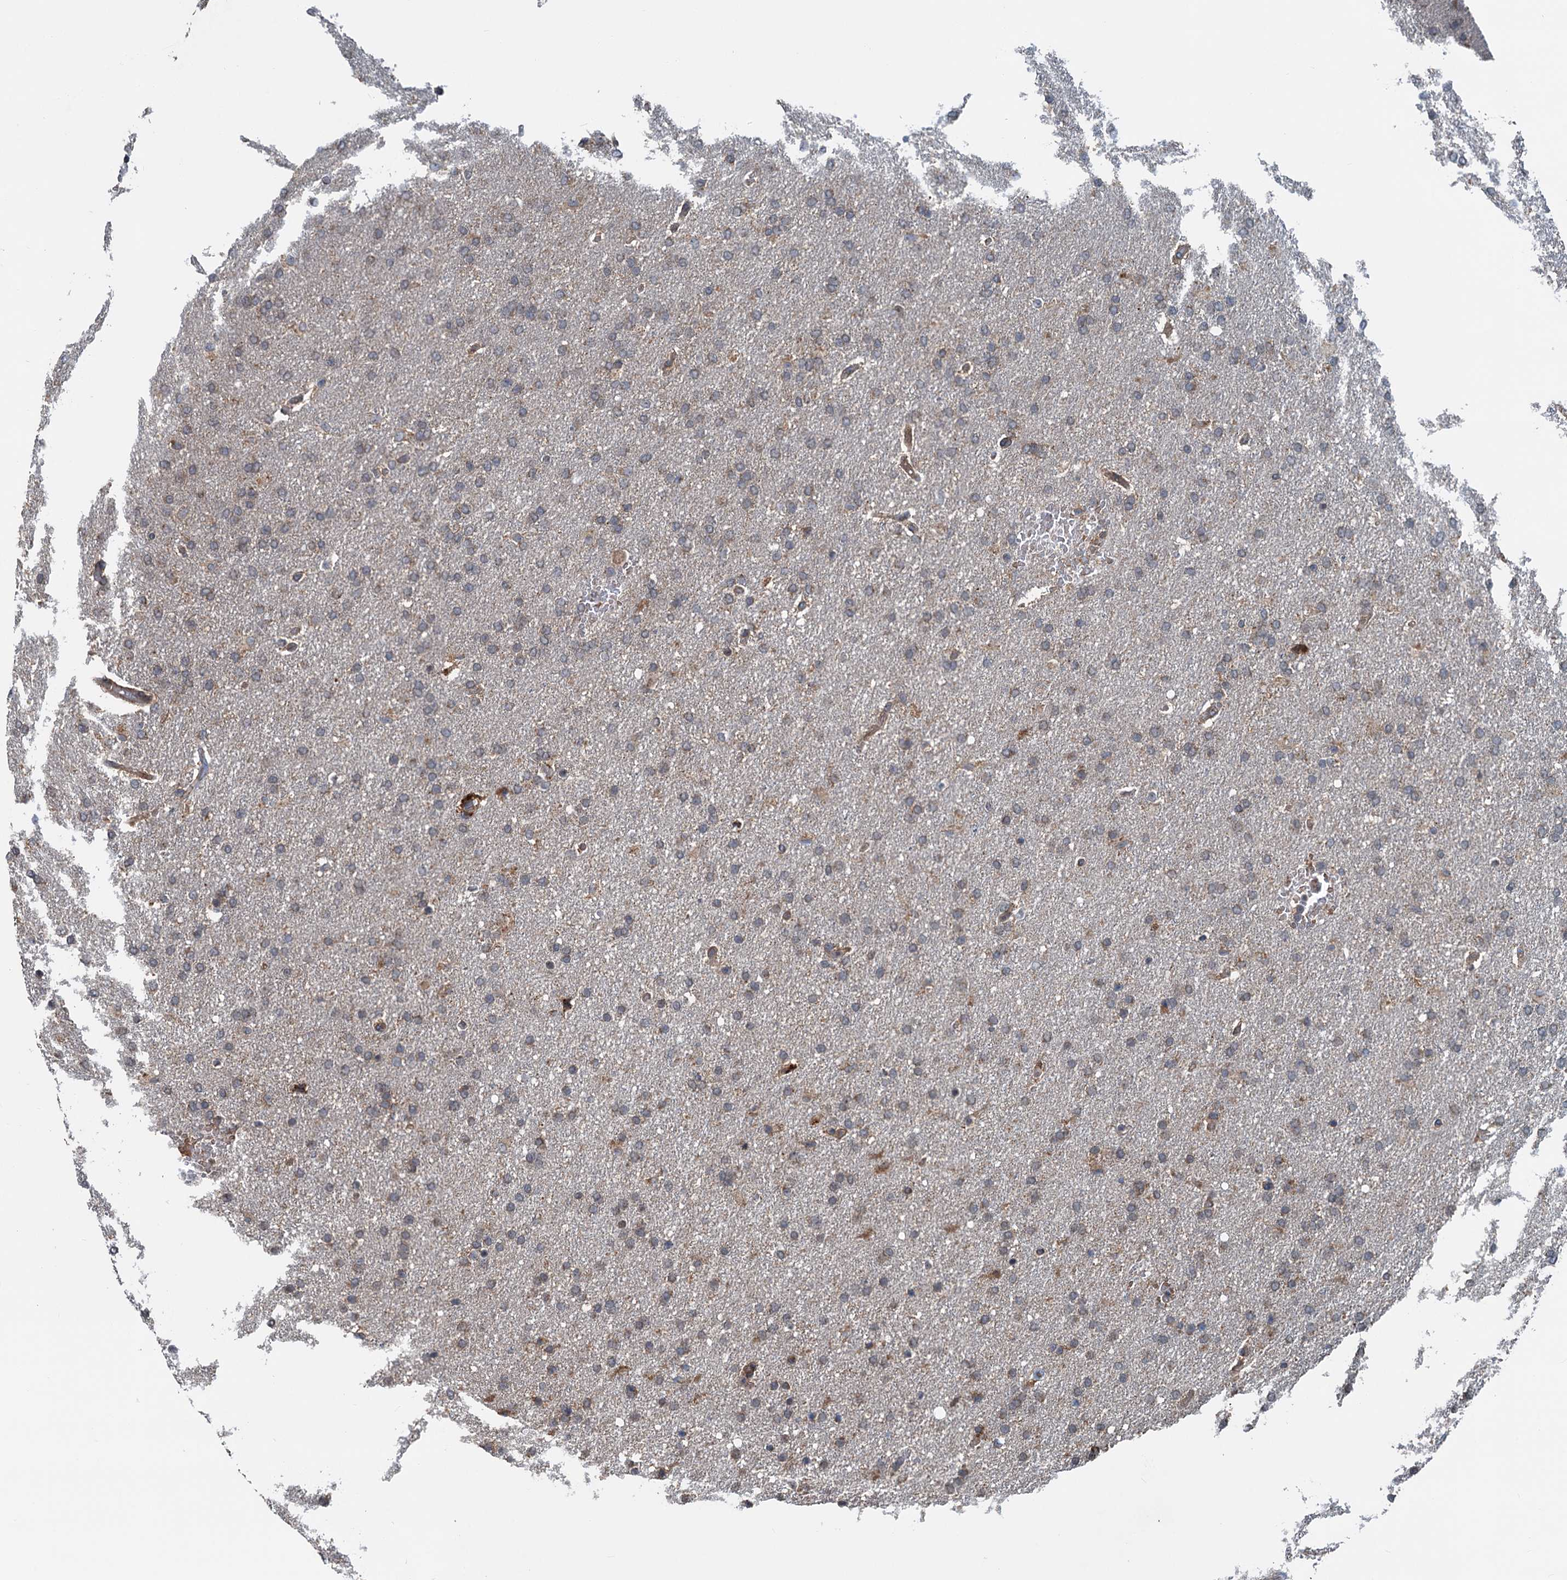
{"staining": {"intensity": "weak", "quantity": "25%-75%", "location": "cytoplasmic/membranous"}, "tissue": "glioma", "cell_type": "Tumor cells", "image_type": "cancer", "snomed": [{"axis": "morphology", "description": "Glioma, malignant, High grade"}, {"axis": "topography", "description": "Brain"}], "caption": "Human glioma stained for a protein (brown) displays weak cytoplasmic/membranous positive expression in about 25%-75% of tumor cells.", "gene": "TEDC1", "patient": {"sex": "male", "age": 72}}